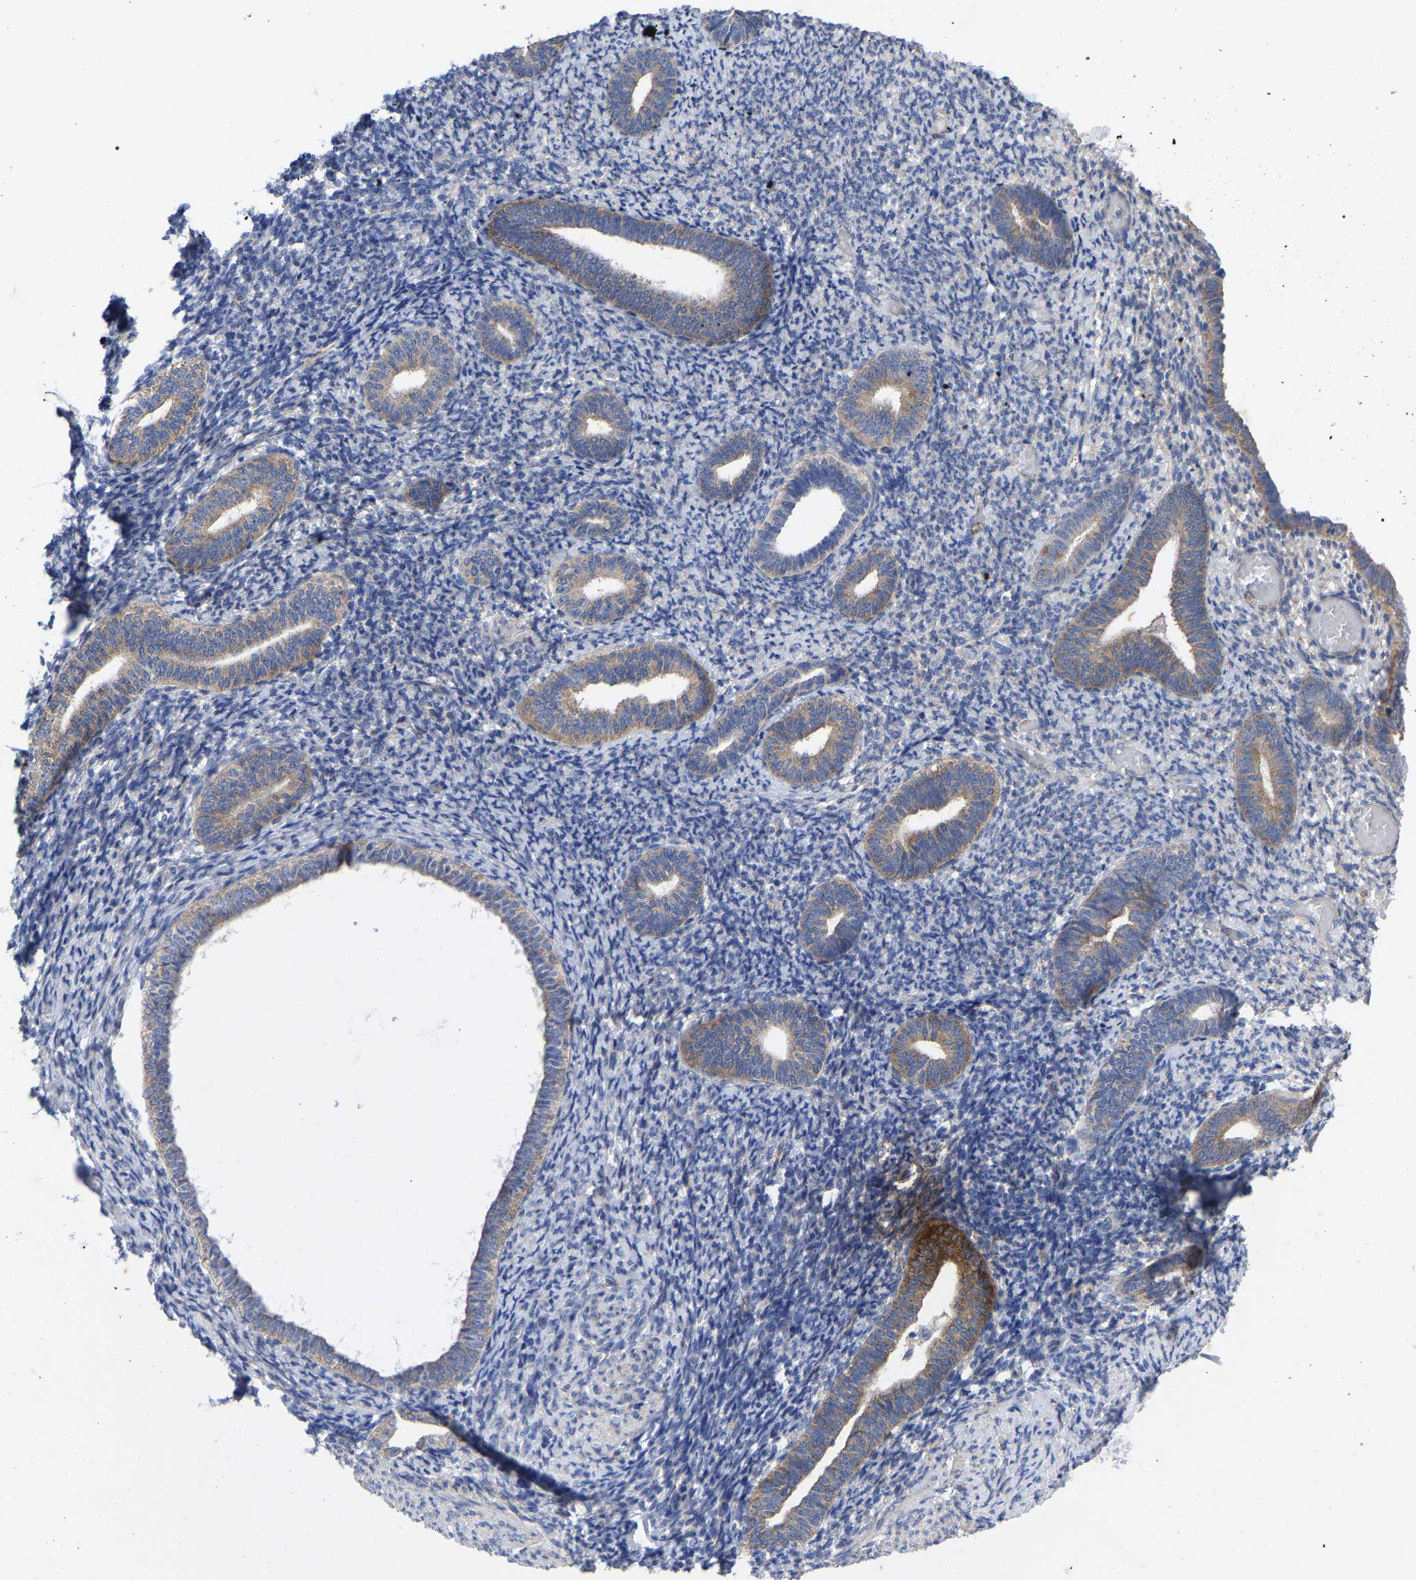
{"staining": {"intensity": "weak", "quantity": "<25%", "location": "cytoplasmic/membranous"}, "tissue": "endometrium", "cell_type": "Cells in endometrial stroma", "image_type": "normal", "snomed": [{"axis": "morphology", "description": "Normal tissue, NOS"}, {"axis": "topography", "description": "Endometrium"}], "caption": "Immunohistochemistry (IHC) of benign endometrium reveals no positivity in cells in endometrial stroma. (Brightfield microscopy of DAB (3,3'-diaminobenzidine) immunohistochemistry at high magnification).", "gene": "TCP1", "patient": {"sex": "female", "age": 66}}